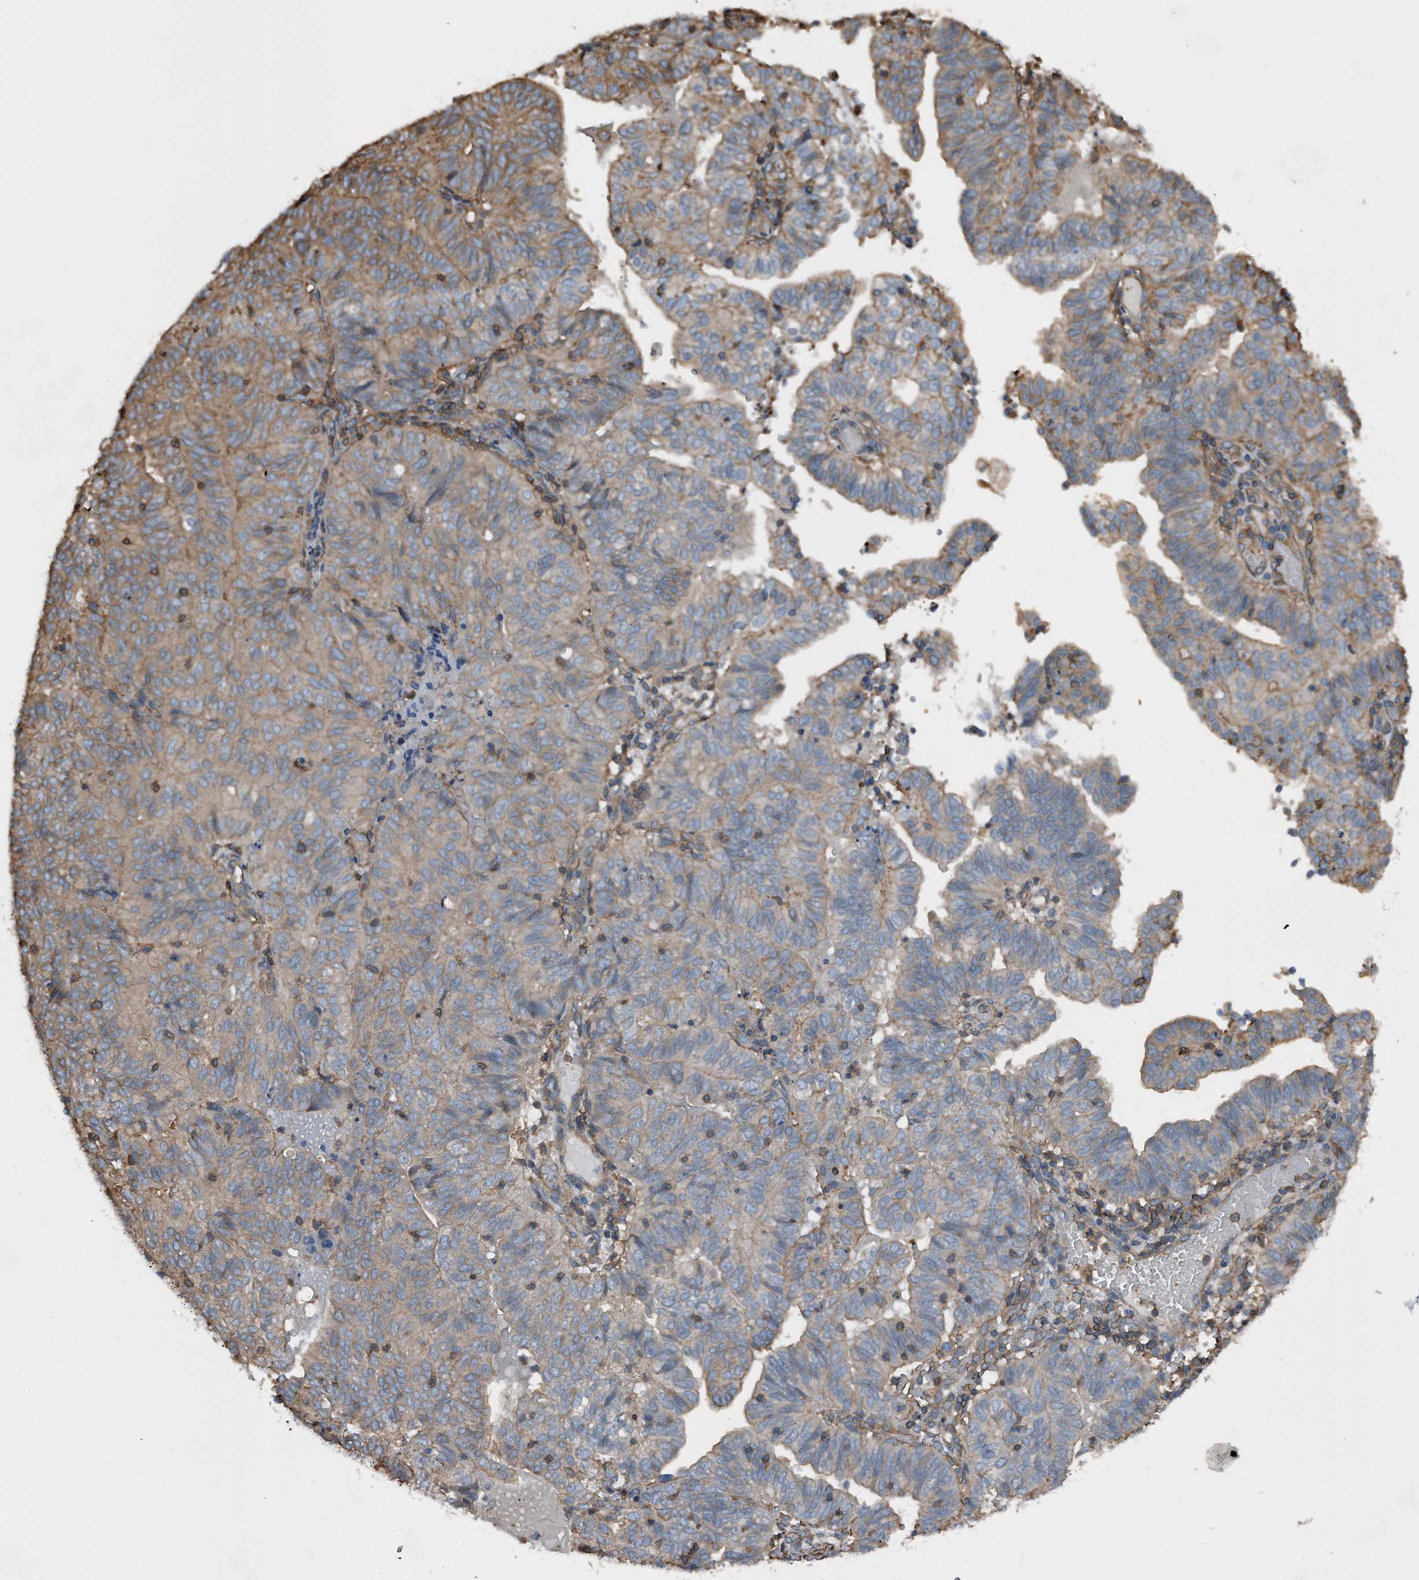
{"staining": {"intensity": "moderate", "quantity": "25%-75%", "location": "cytoplasmic/membranous"}, "tissue": "endometrial cancer", "cell_type": "Tumor cells", "image_type": "cancer", "snomed": [{"axis": "morphology", "description": "Adenocarcinoma, NOS"}, {"axis": "topography", "description": "Uterus"}], "caption": "Human endometrial cancer (adenocarcinoma) stained with a protein marker demonstrates moderate staining in tumor cells.", "gene": "RSPO3", "patient": {"sex": "female", "age": 77}}